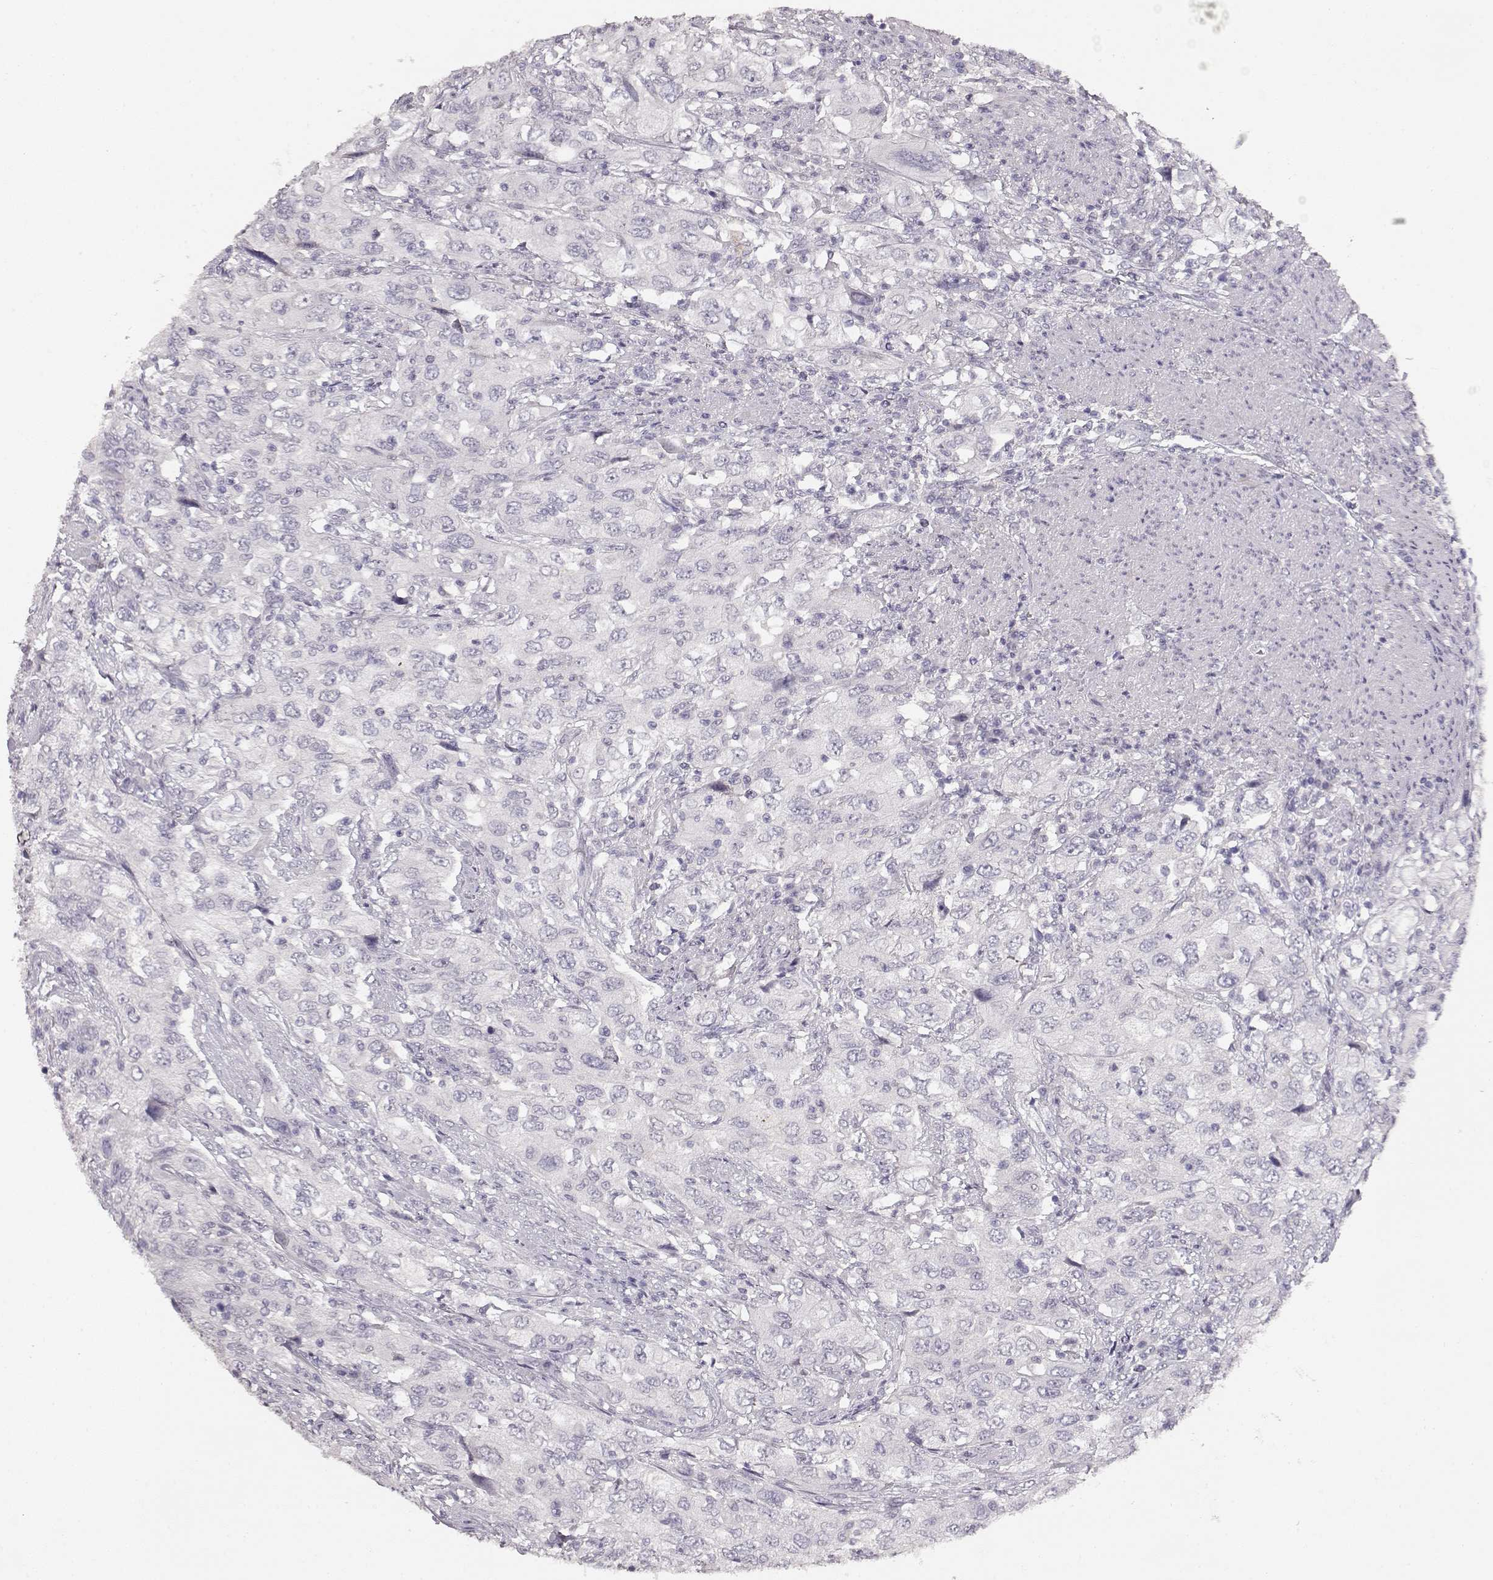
{"staining": {"intensity": "negative", "quantity": "none", "location": "none"}, "tissue": "urothelial cancer", "cell_type": "Tumor cells", "image_type": "cancer", "snomed": [{"axis": "morphology", "description": "Urothelial carcinoma, High grade"}, {"axis": "topography", "description": "Urinary bladder"}], "caption": "Immunohistochemistry histopathology image of neoplastic tissue: human urothelial cancer stained with DAB exhibits no significant protein staining in tumor cells.", "gene": "TPH2", "patient": {"sex": "male", "age": 76}}